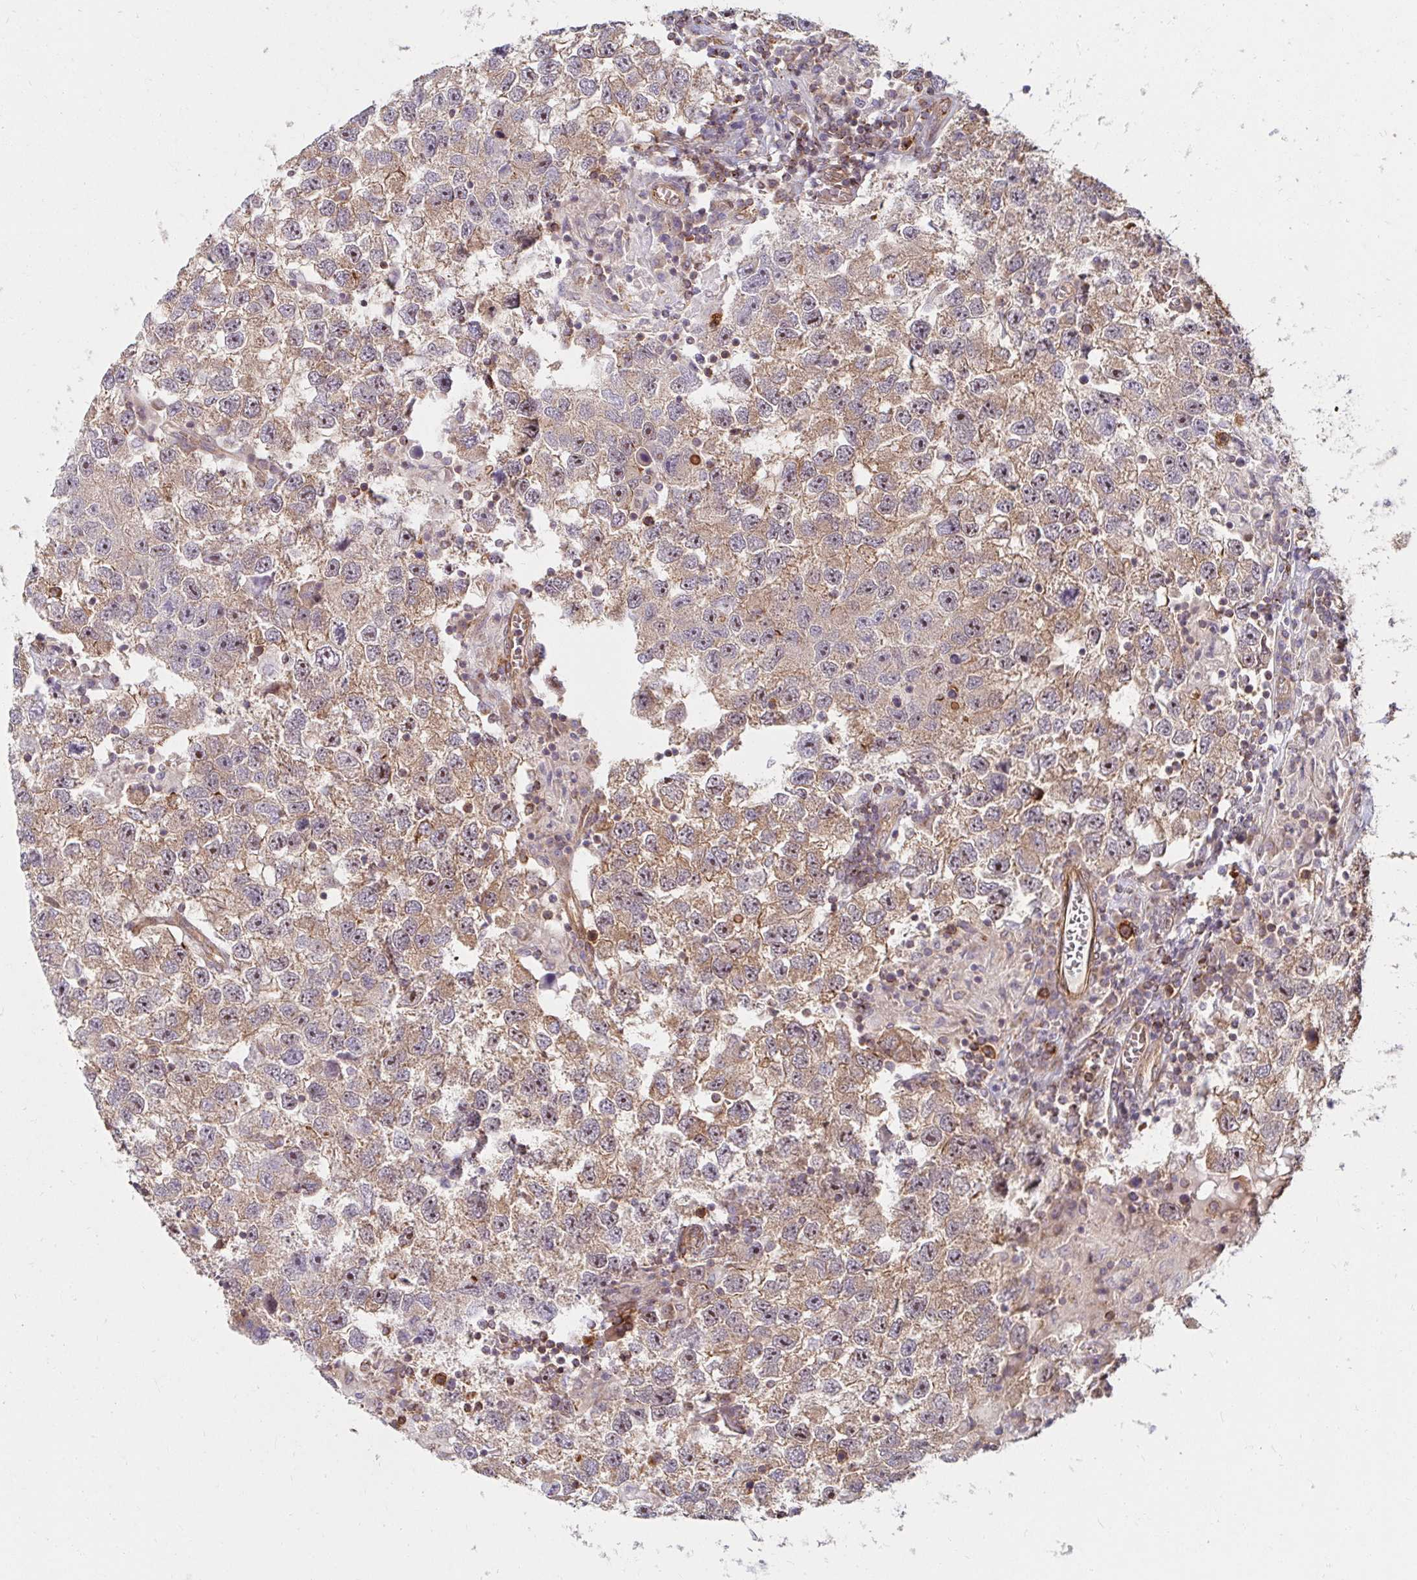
{"staining": {"intensity": "weak", "quantity": ">75%", "location": "cytoplasmic/membranous"}, "tissue": "testis cancer", "cell_type": "Tumor cells", "image_type": "cancer", "snomed": [{"axis": "morphology", "description": "Seminoma, NOS"}, {"axis": "topography", "description": "Testis"}], "caption": "This image exhibits immunohistochemistry staining of testis cancer (seminoma), with low weak cytoplasmic/membranous expression in about >75% of tumor cells.", "gene": "BTF3", "patient": {"sex": "male", "age": 26}}